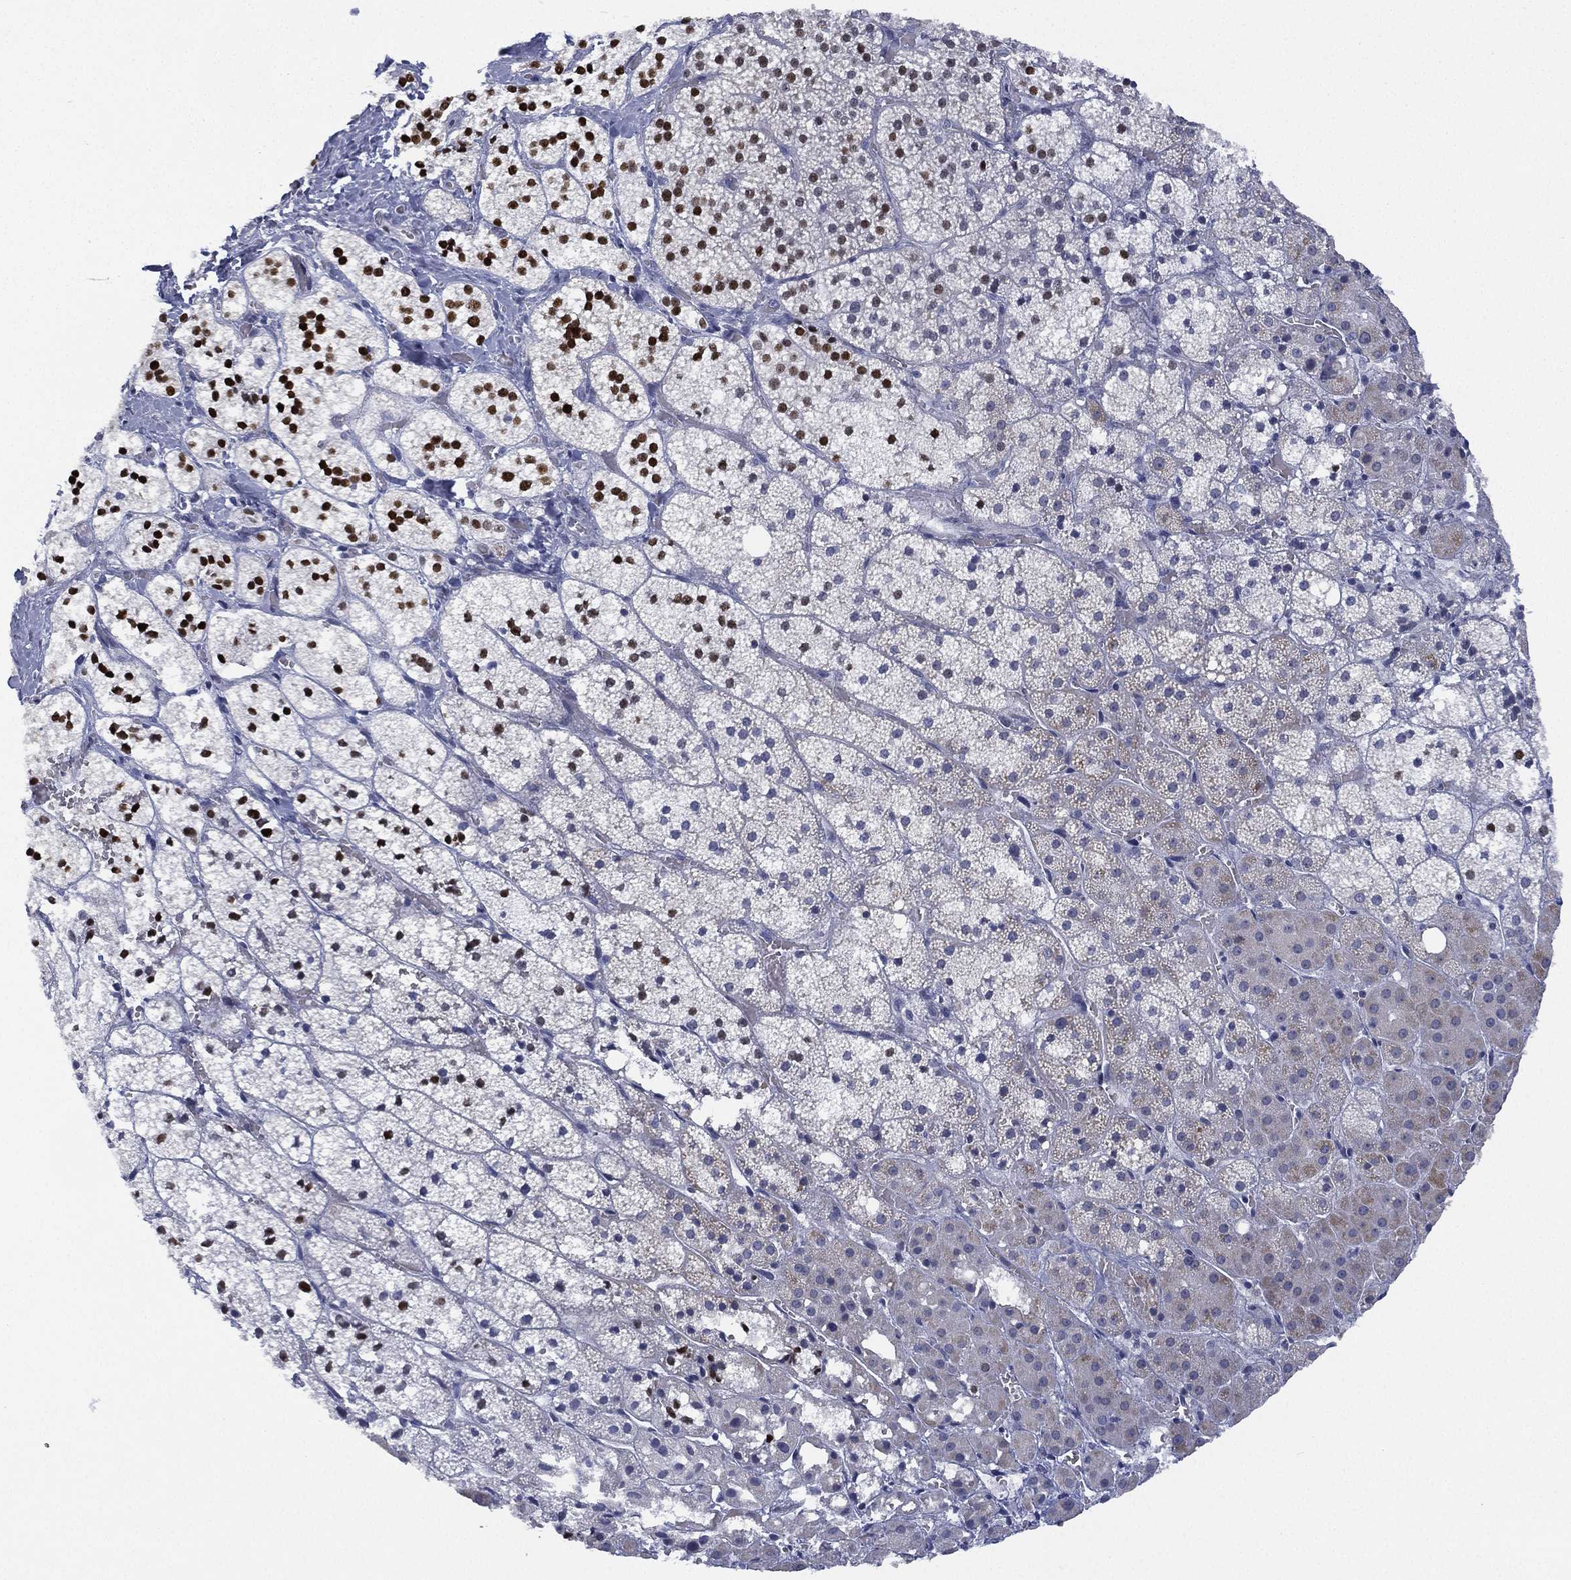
{"staining": {"intensity": "strong", "quantity": "25%-75%", "location": "nuclear"}, "tissue": "adrenal gland", "cell_type": "Glandular cells", "image_type": "normal", "snomed": [{"axis": "morphology", "description": "Normal tissue, NOS"}, {"axis": "topography", "description": "Adrenal gland"}], "caption": "The micrograph shows staining of unremarkable adrenal gland, revealing strong nuclear protein expression (brown color) within glandular cells.", "gene": "ZNF711", "patient": {"sex": "male", "age": 53}}